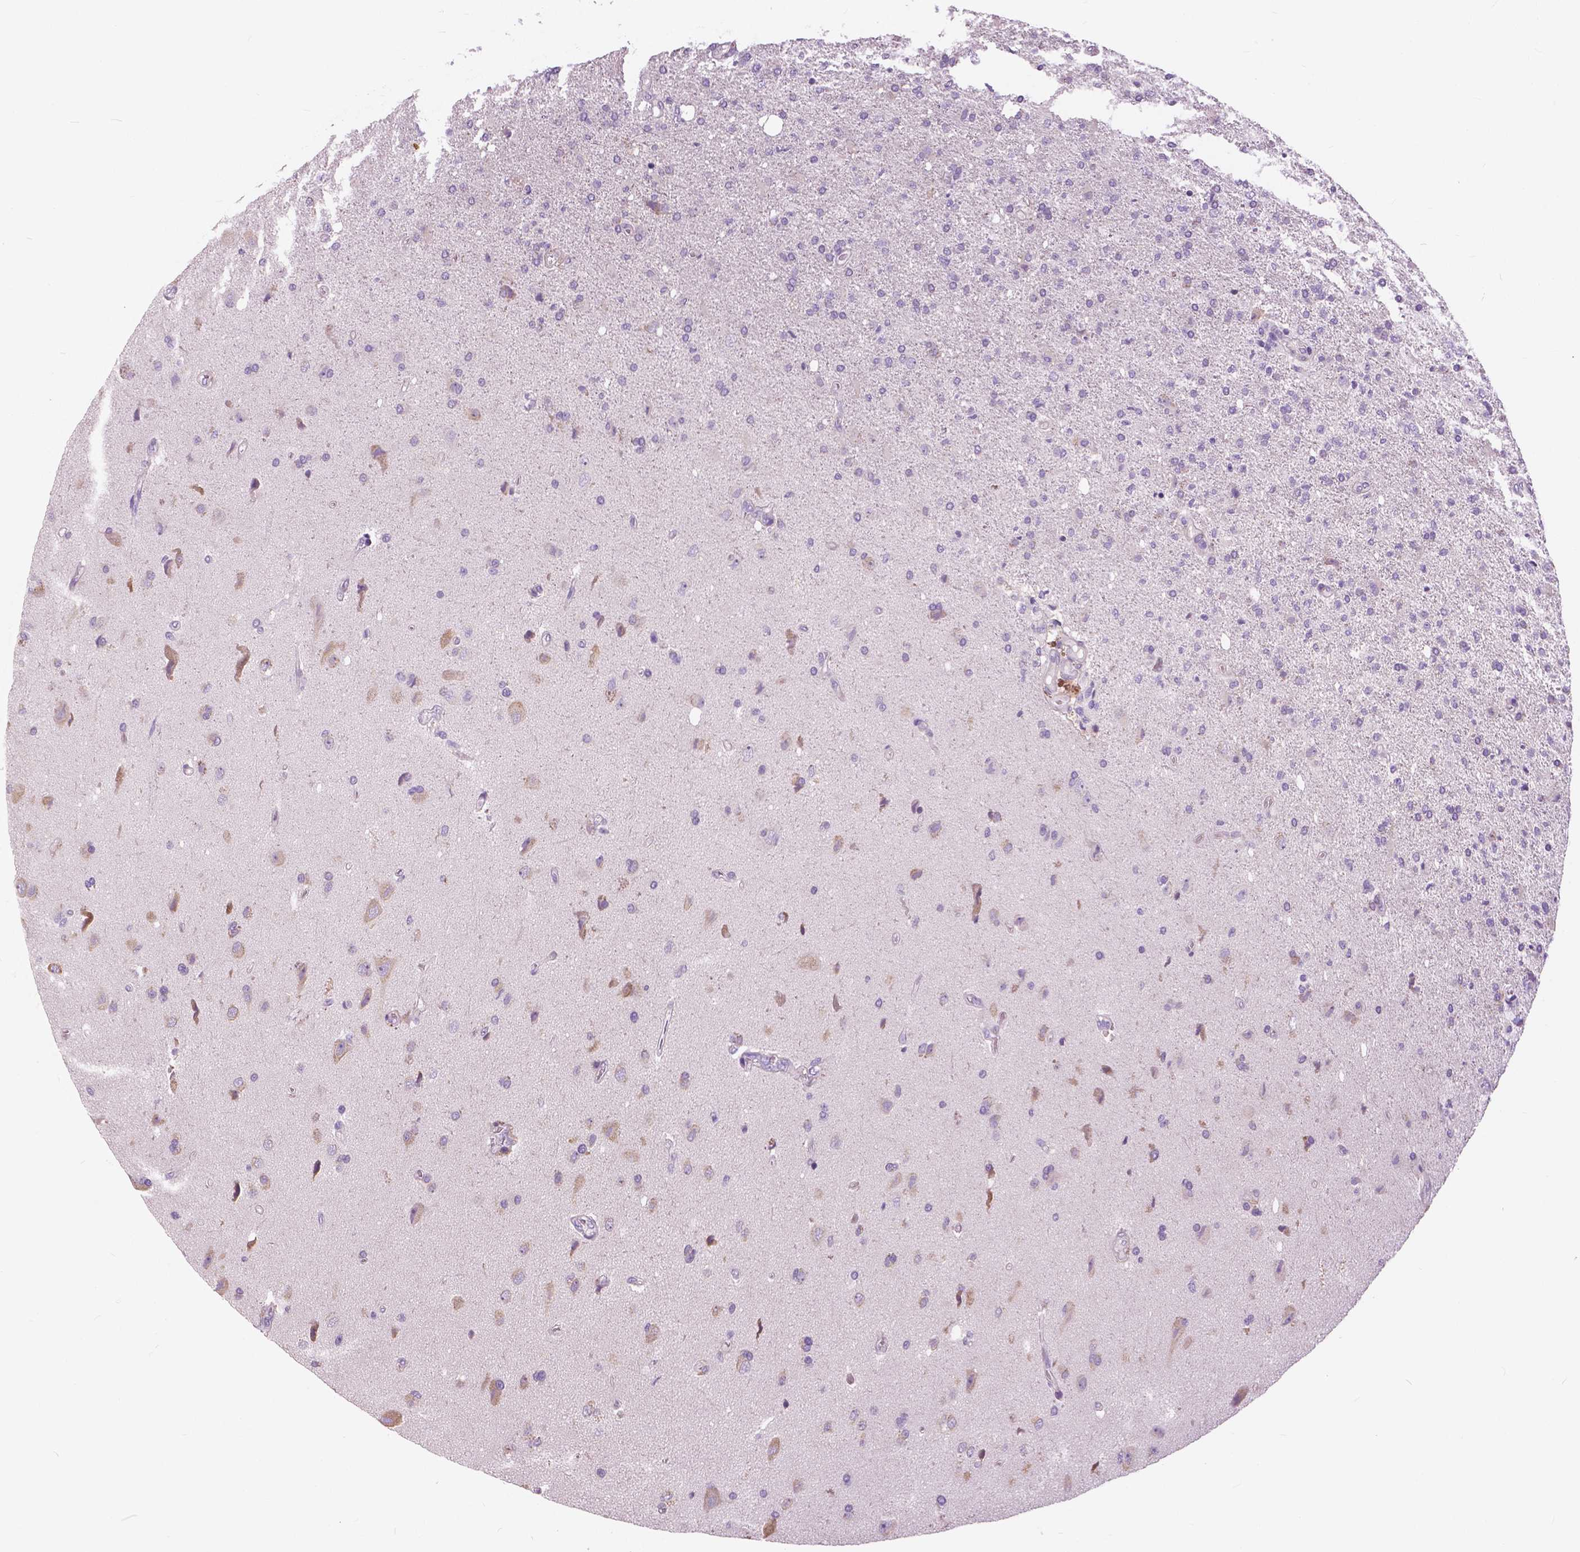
{"staining": {"intensity": "negative", "quantity": "none", "location": "none"}, "tissue": "glioma", "cell_type": "Tumor cells", "image_type": "cancer", "snomed": [{"axis": "morphology", "description": "Glioma, malignant, High grade"}, {"axis": "topography", "description": "Cerebral cortex"}], "caption": "Tumor cells are negative for protein expression in human malignant glioma (high-grade).", "gene": "SERPINI1", "patient": {"sex": "male", "age": 70}}